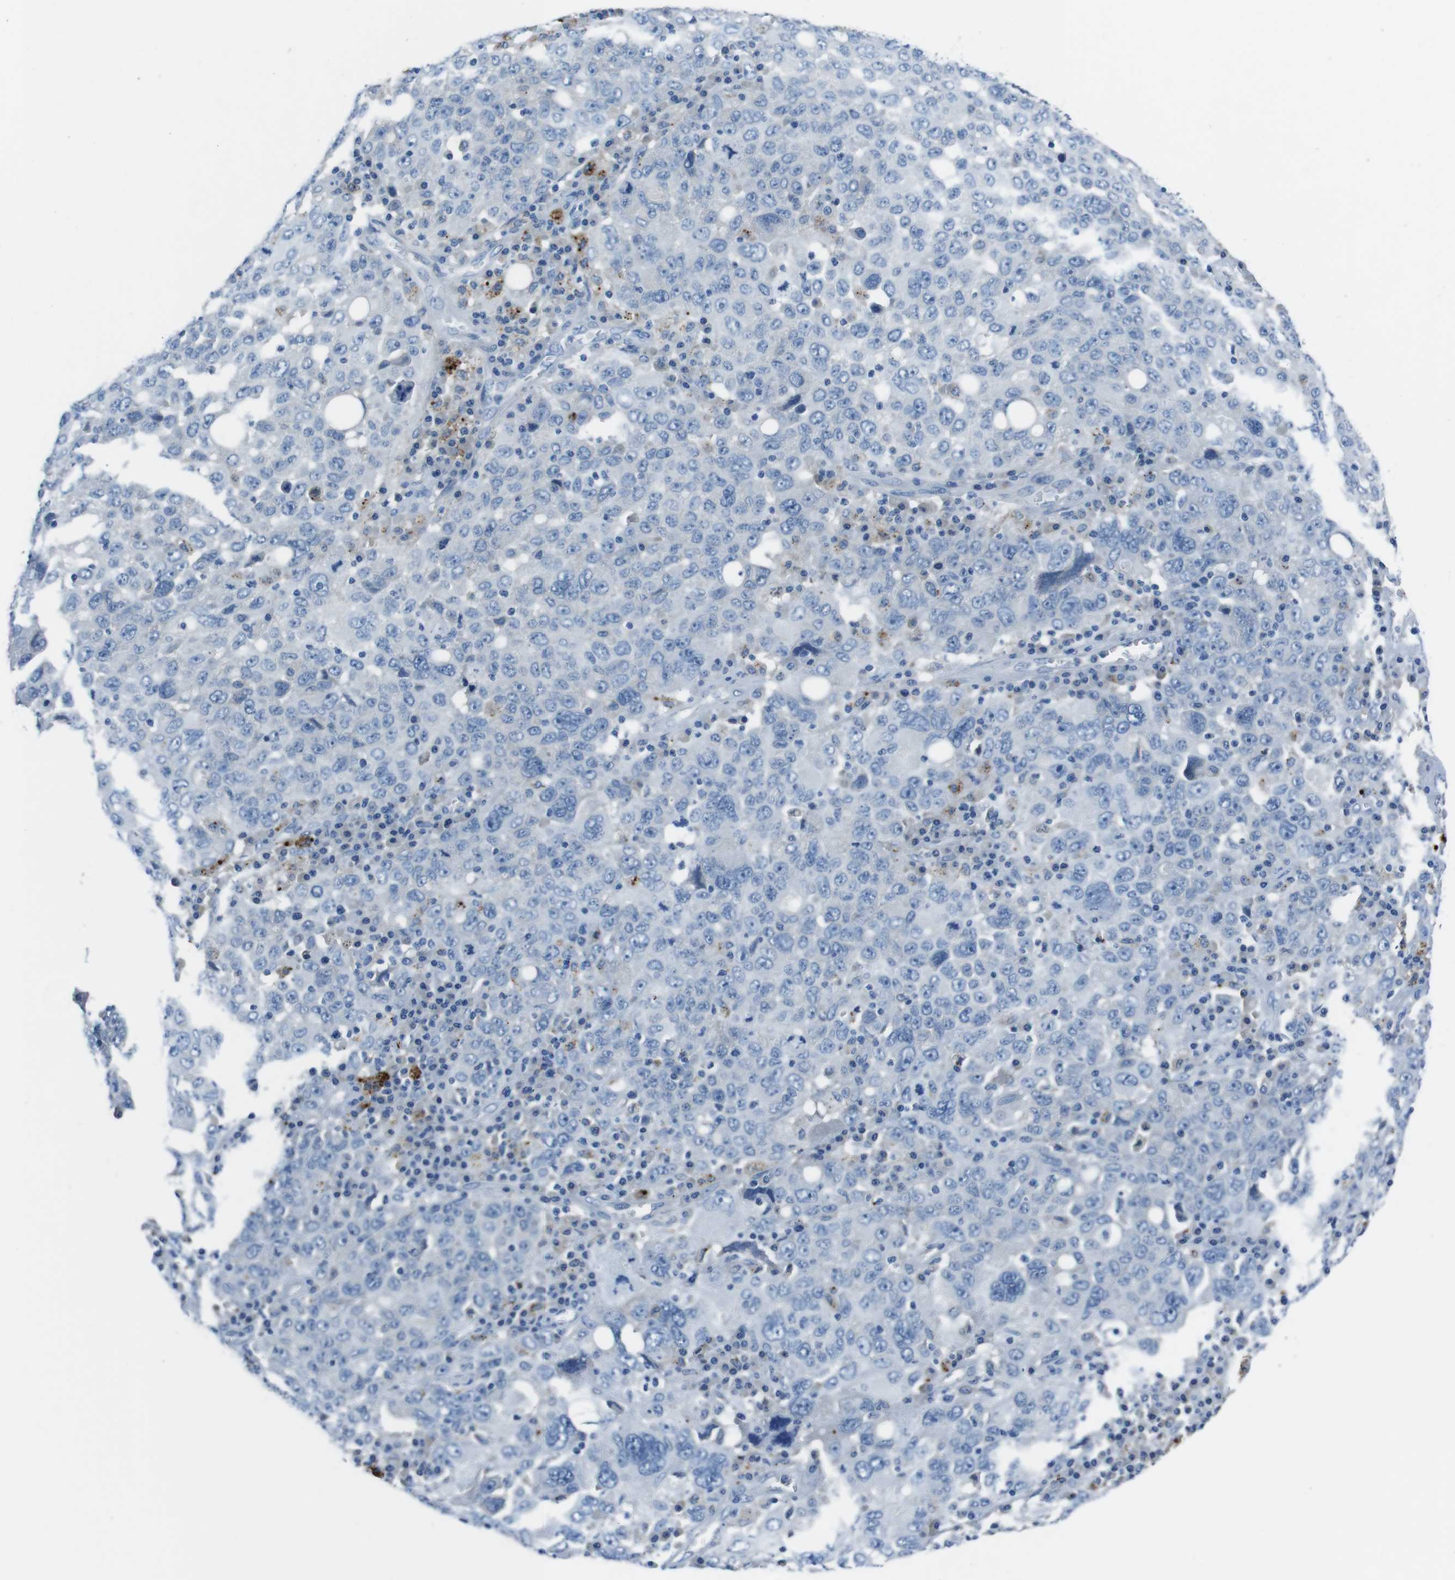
{"staining": {"intensity": "negative", "quantity": "none", "location": "none"}, "tissue": "ovarian cancer", "cell_type": "Tumor cells", "image_type": "cancer", "snomed": [{"axis": "morphology", "description": "Carcinoma, endometroid"}, {"axis": "topography", "description": "Ovary"}], "caption": "Tumor cells show no significant expression in endometroid carcinoma (ovarian).", "gene": "TULP3", "patient": {"sex": "female", "age": 62}}